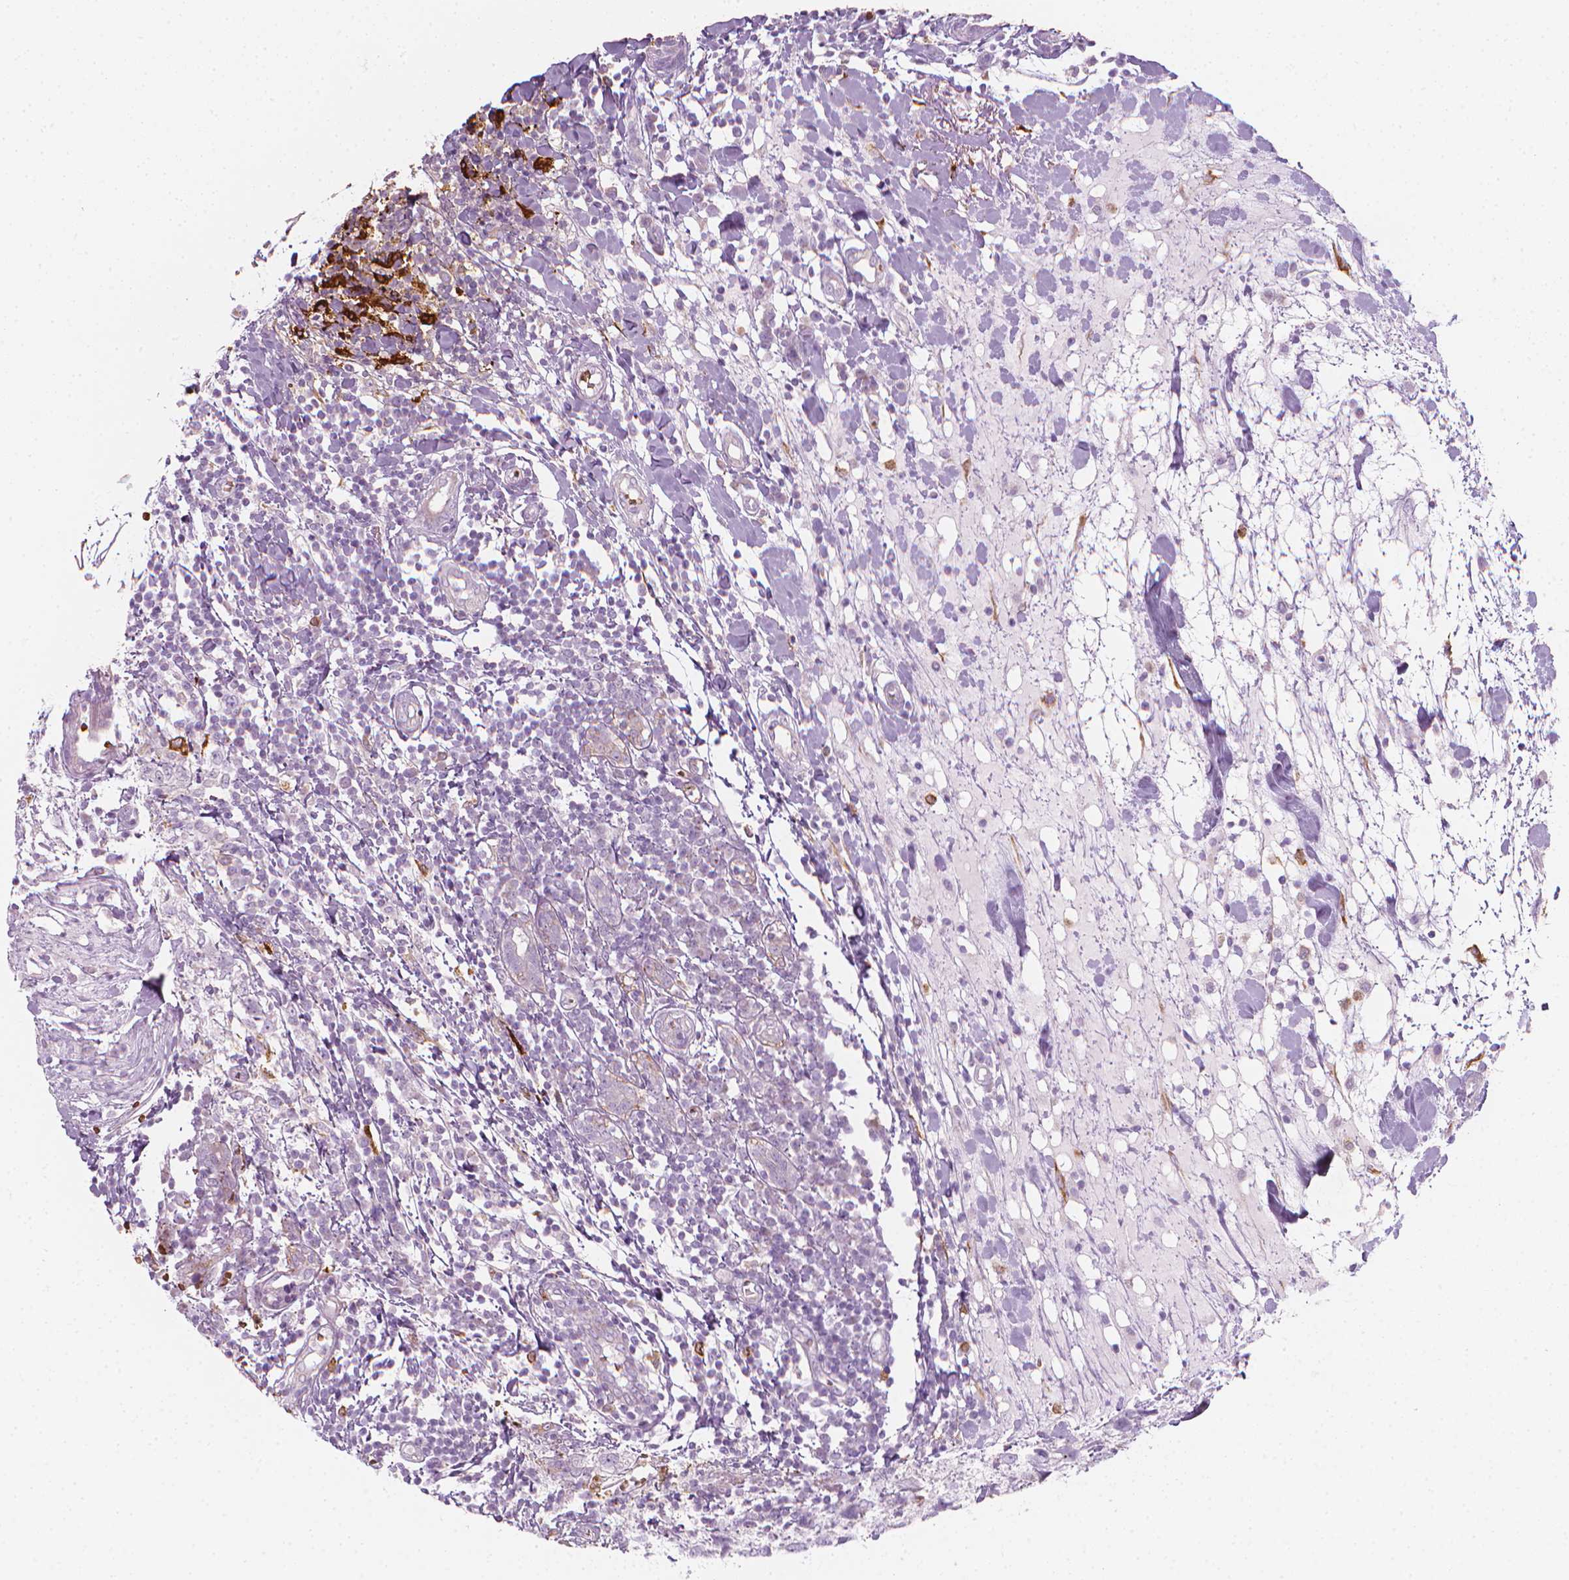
{"staining": {"intensity": "negative", "quantity": "none", "location": "none"}, "tissue": "breast cancer", "cell_type": "Tumor cells", "image_type": "cancer", "snomed": [{"axis": "morphology", "description": "Duct carcinoma"}, {"axis": "topography", "description": "Breast"}], "caption": "An IHC histopathology image of breast cancer is shown. There is no staining in tumor cells of breast cancer.", "gene": "CES1", "patient": {"sex": "female", "age": 30}}